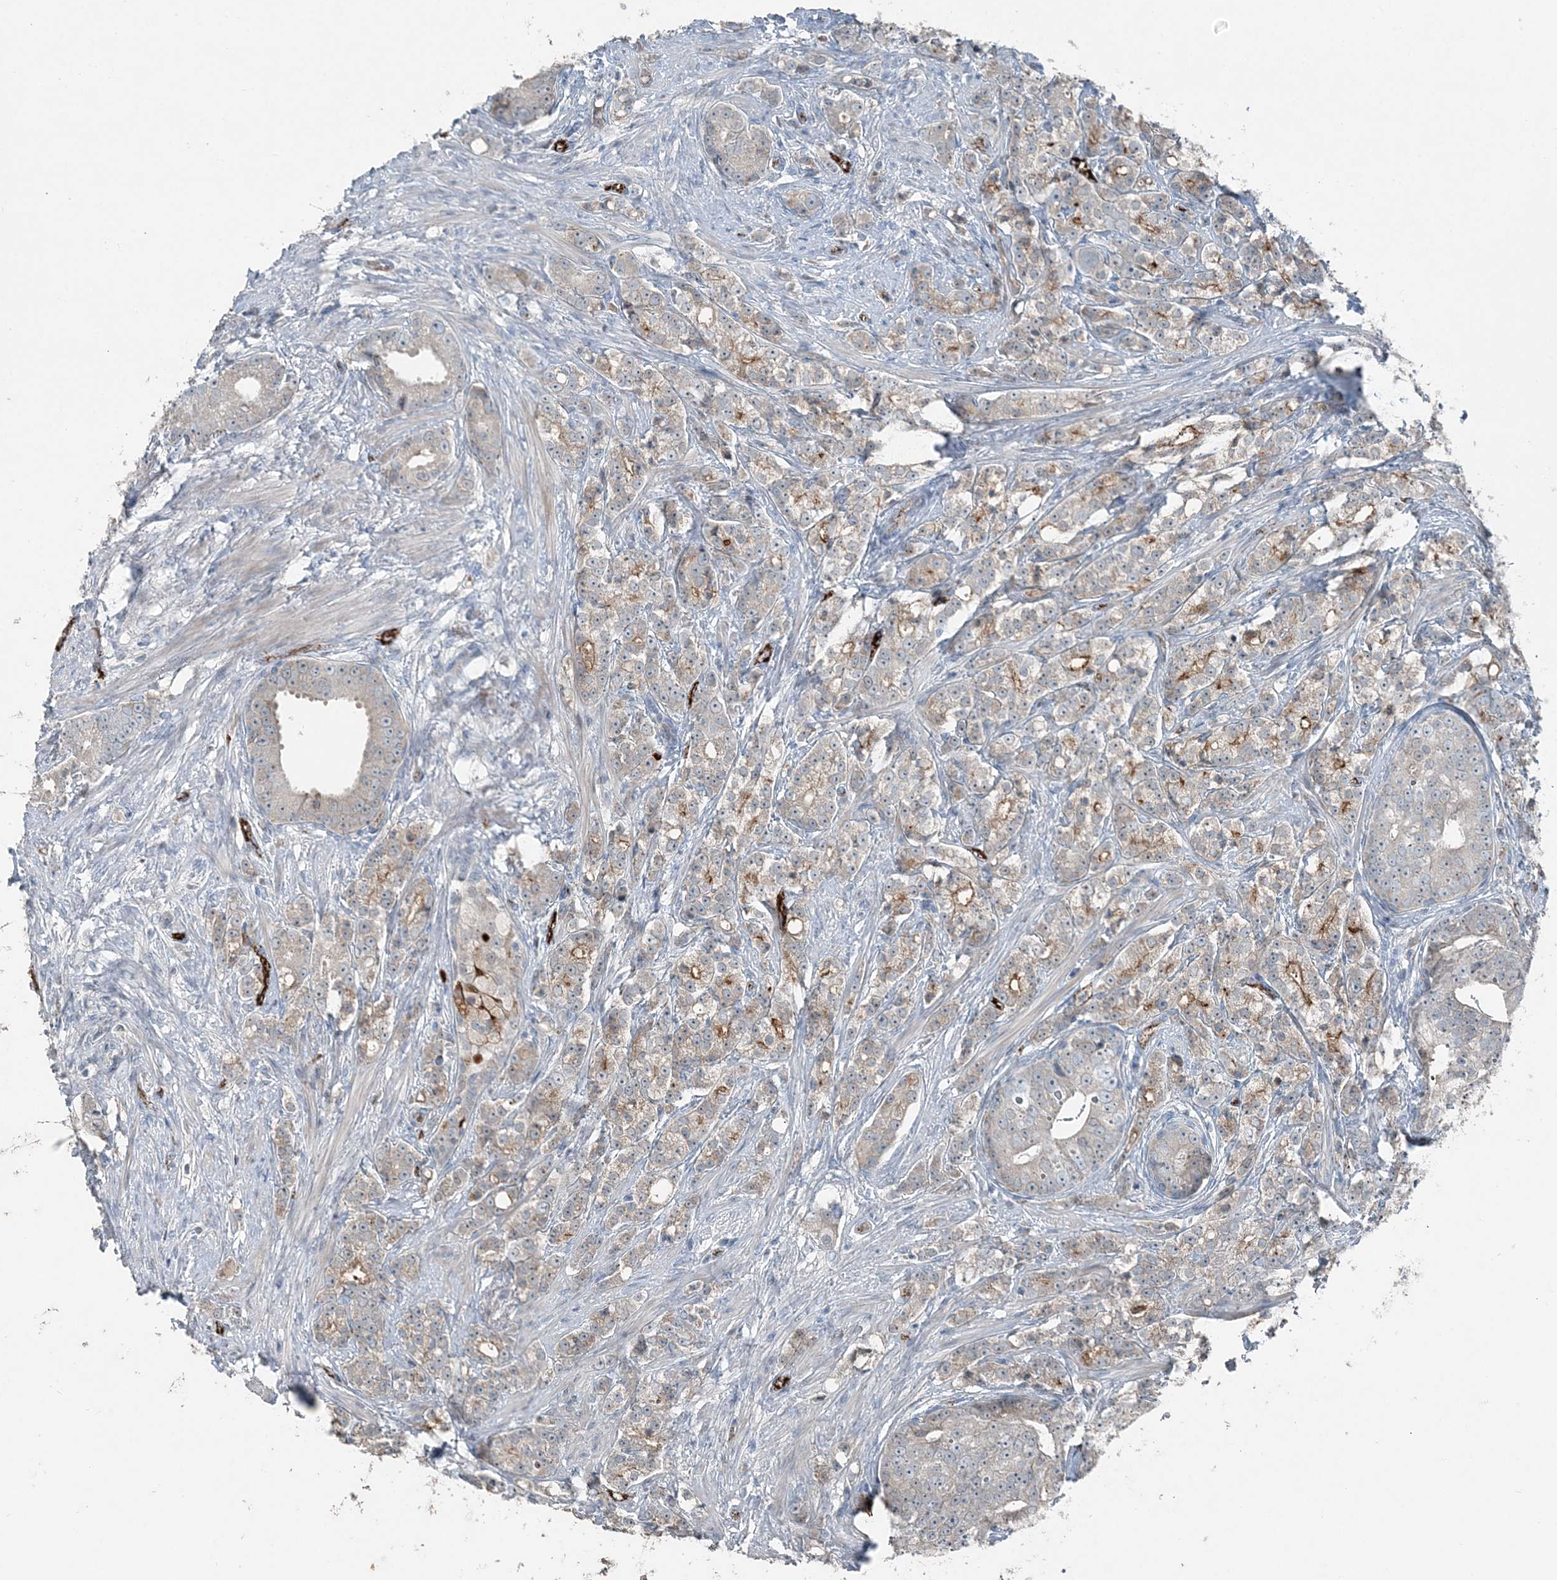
{"staining": {"intensity": "weak", "quantity": "<25%", "location": "cytoplasmic/membranous"}, "tissue": "prostate cancer", "cell_type": "Tumor cells", "image_type": "cancer", "snomed": [{"axis": "morphology", "description": "Adenocarcinoma, High grade"}, {"axis": "topography", "description": "Prostate"}], "caption": "High magnification brightfield microscopy of prostate cancer stained with DAB (3,3'-diaminobenzidine) (brown) and counterstained with hematoxylin (blue): tumor cells show no significant expression. (DAB (3,3'-diaminobenzidine) immunohistochemistry, high magnification).", "gene": "ELOVL7", "patient": {"sex": "male", "age": 69}}